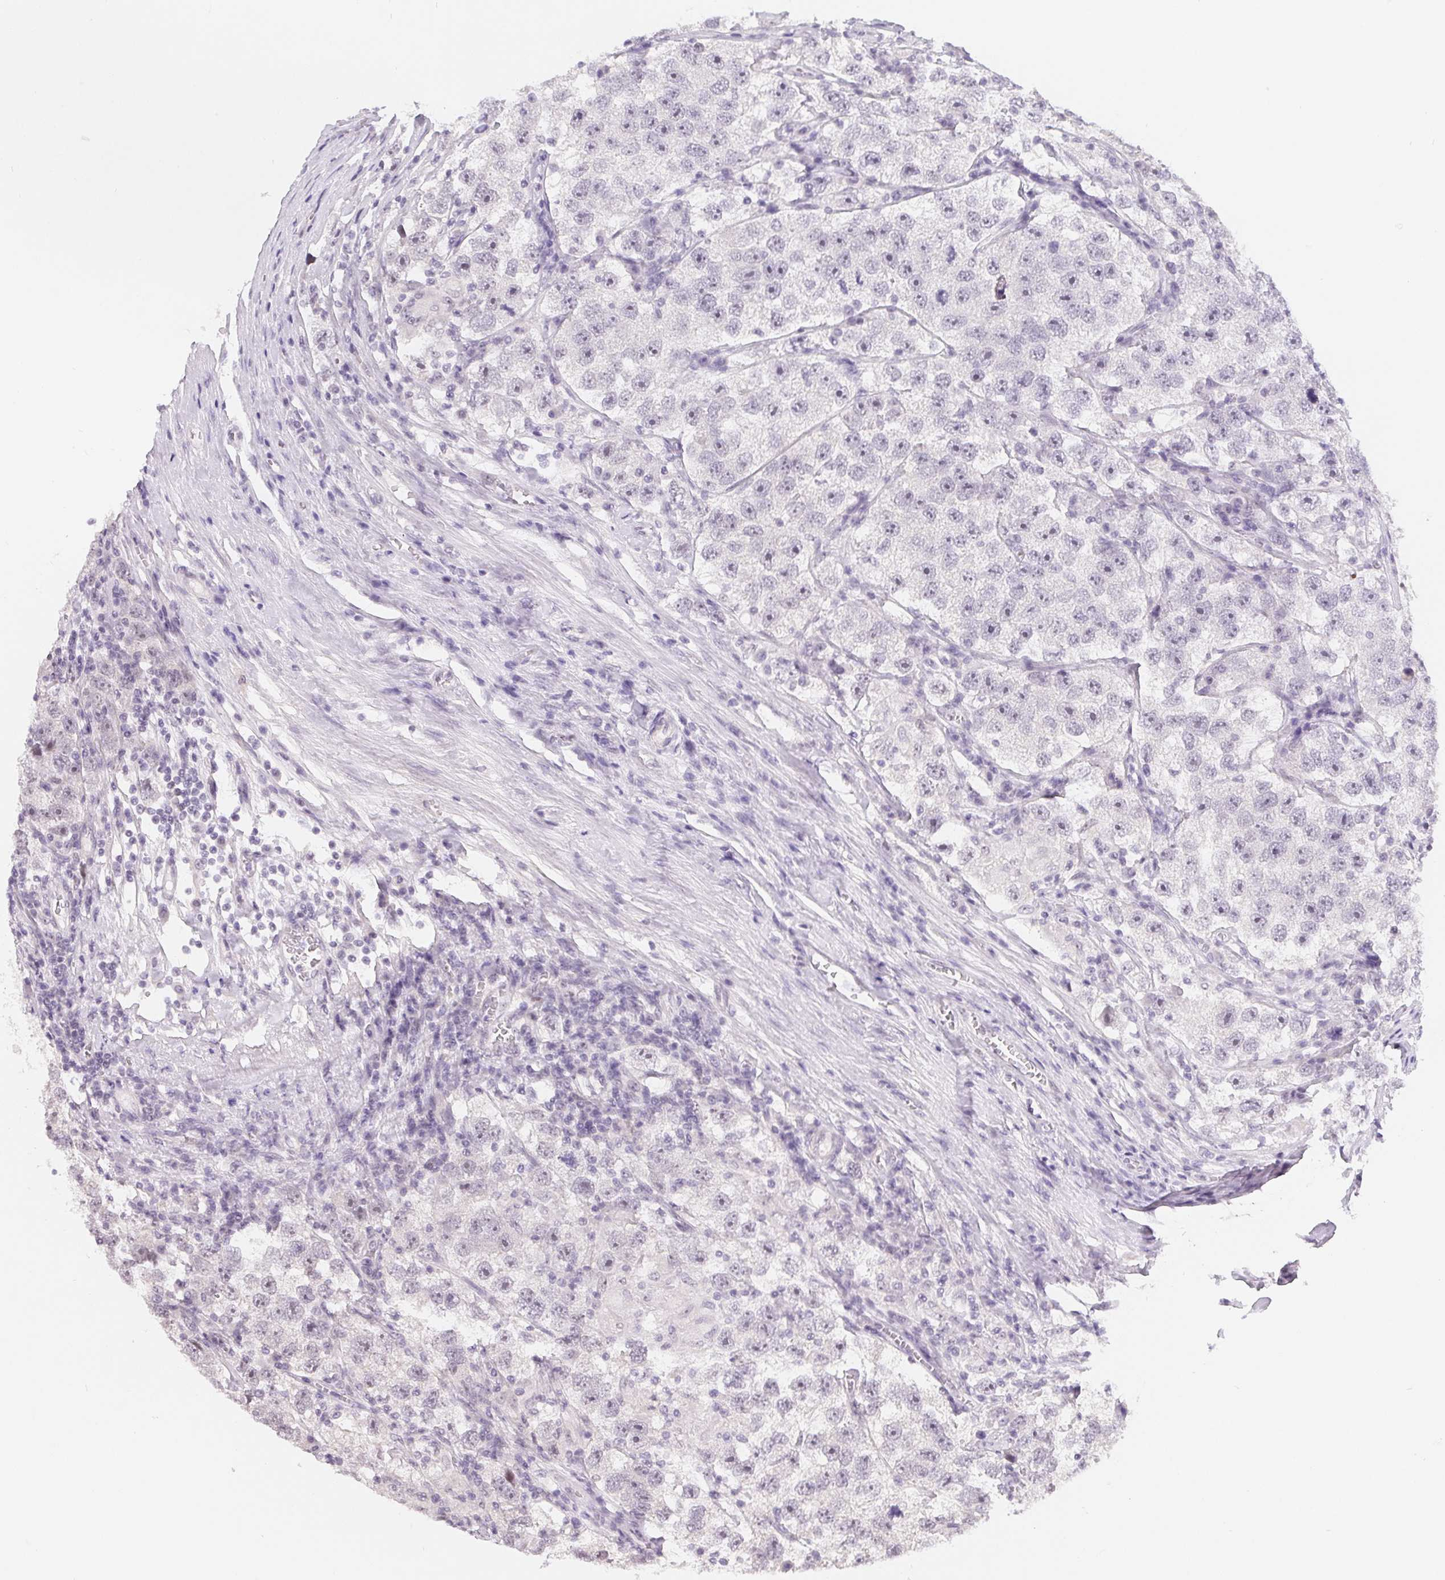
{"staining": {"intensity": "negative", "quantity": "none", "location": "none"}, "tissue": "testis cancer", "cell_type": "Tumor cells", "image_type": "cancer", "snomed": [{"axis": "morphology", "description": "Seminoma, NOS"}, {"axis": "topography", "description": "Testis"}], "caption": "The IHC photomicrograph has no significant expression in tumor cells of seminoma (testis) tissue. (Immunohistochemistry (ihc), brightfield microscopy, high magnification).", "gene": "LCA5L", "patient": {"sex": "male", "age": 26}}